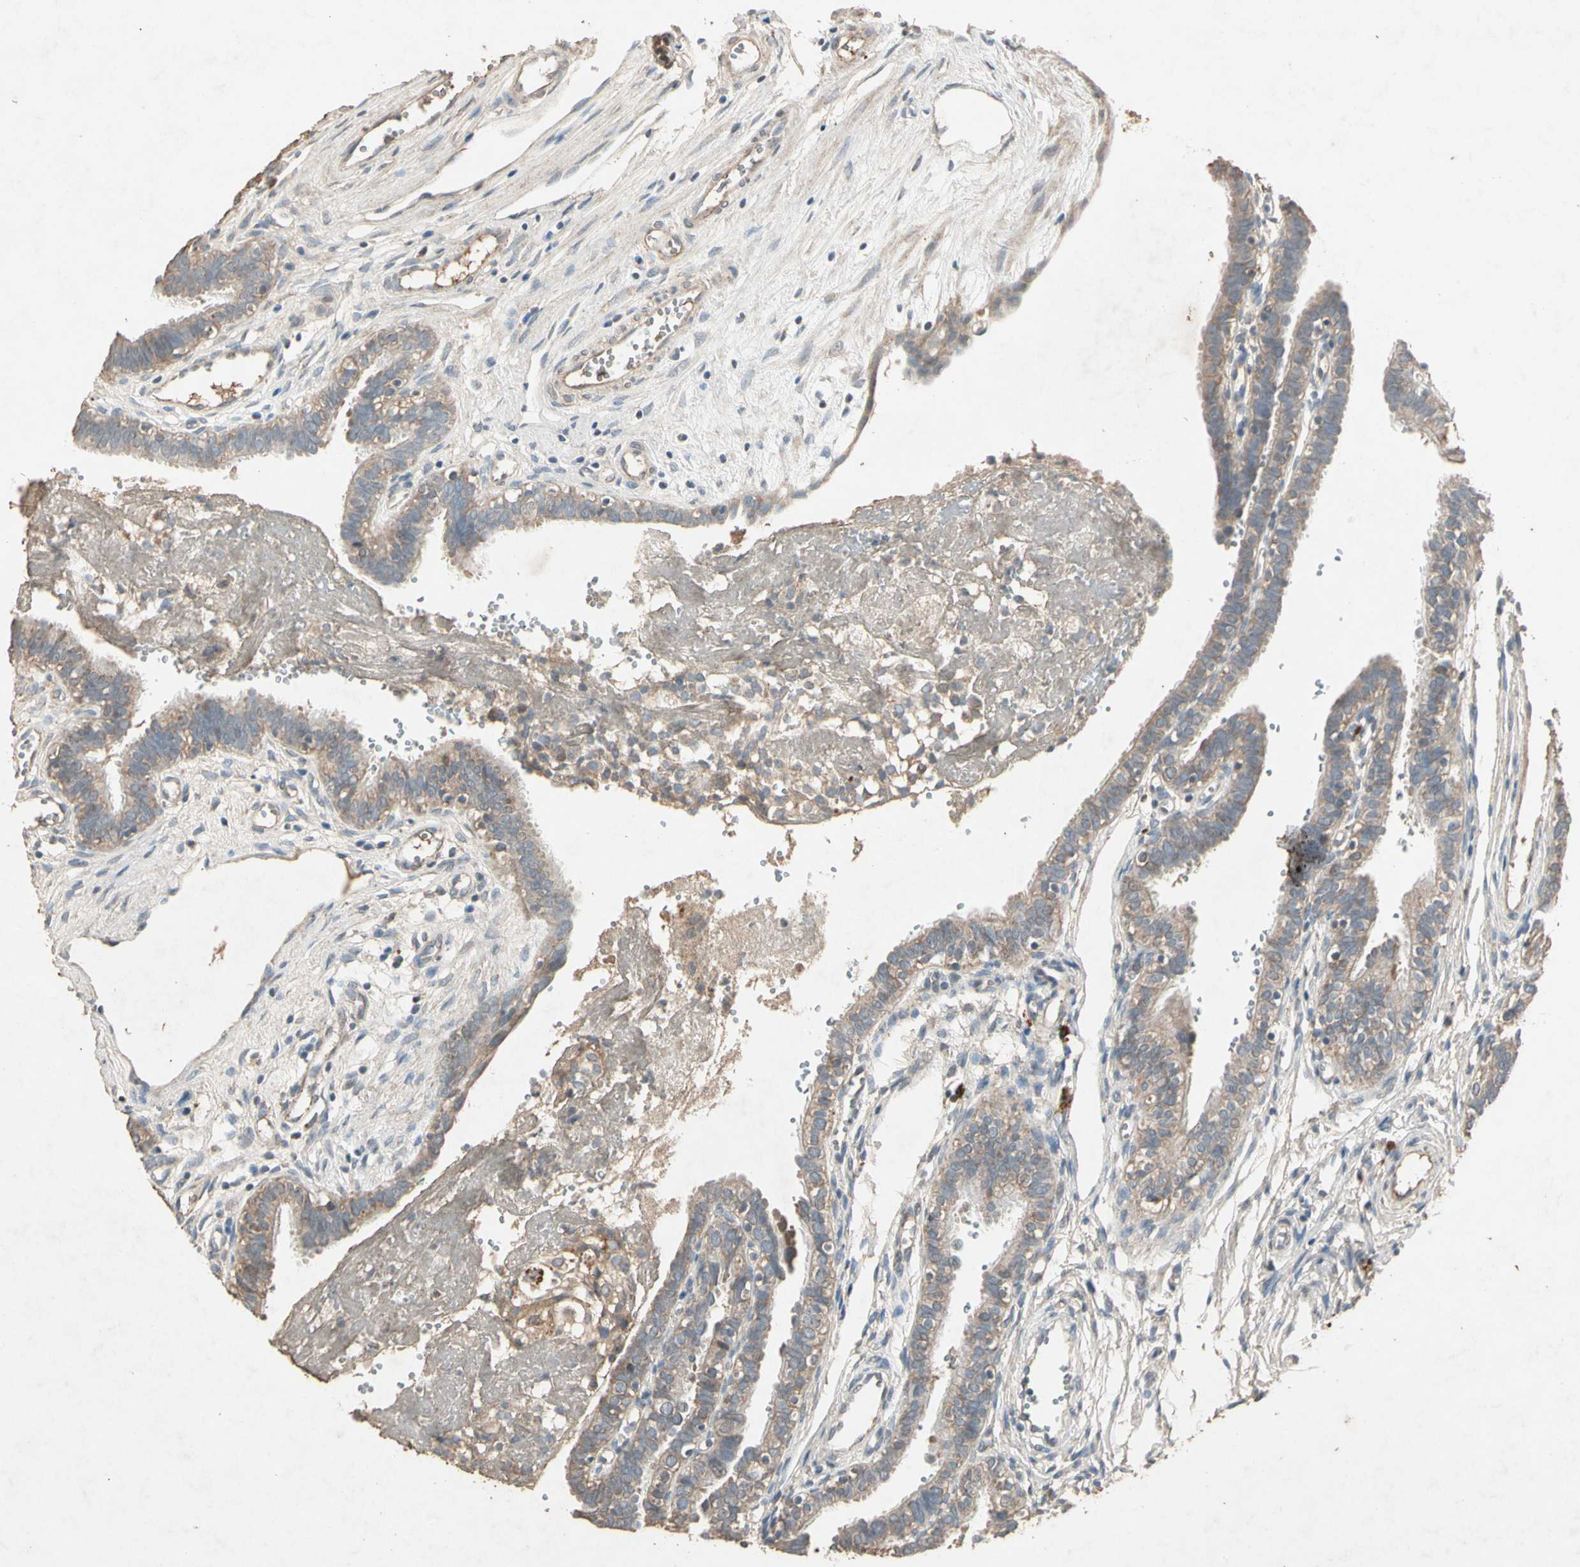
{"staining": {"intensity": "weak", "quantity": ">75%", "location": "cytoplasmic/membranous"}, "tissue": "fallopian tube", "cell_type": "Glandular cells", "image_type": "normal", "snomed": [{"axis": "morphology", "description": "Normal tissue, NOS"}, {"axis": "topography", "description": "Fallopian tube"}, {"axis": "topography", "description": "Placenta"}], "caption": "Brown immunohistochemical staining in benign fallopian tube demonstrates weak cytoplasmic/membranous staining in about >75% of glandular cells. (Brightfield microscopy of DAB IHC at high magnification).", "gene": "GPLD1", "patient": {"sex": "female", "age": 34}}